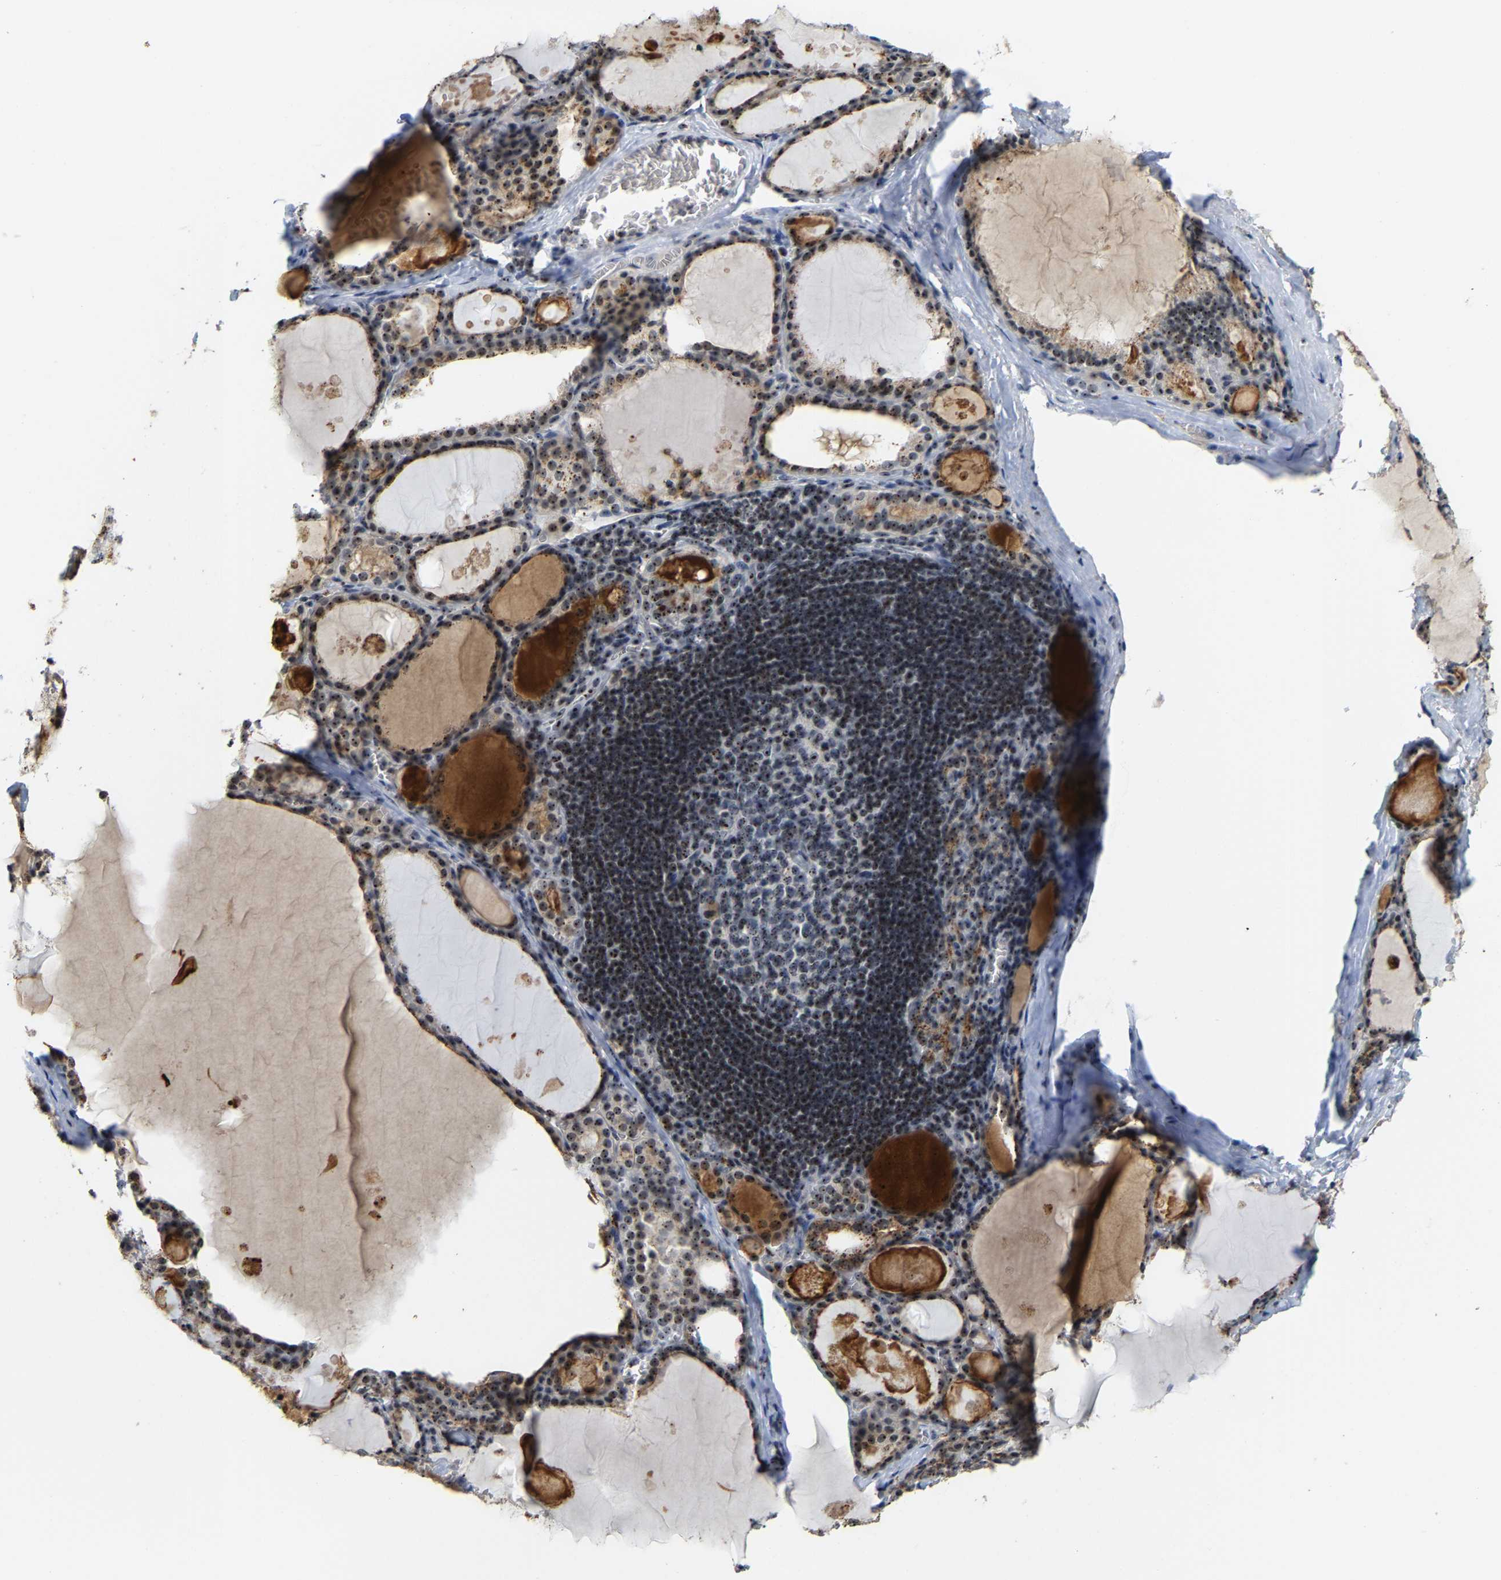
{"staining": {"intensity": "moderate", "quantity": ">75%", "location": "cytoplasmic/membranous,nuclear"}, "tissue": "thyroid gland", "cell_type": "Glandular cells", "image_type": "normal", "snomed": [{"axis": "morphology", "description": "Normal tissue, NOS"}, {"axis": "topography", "description": "Thyroid gland"}], "caption": "Human thyroid gland stained for a protein (brown) demonstrates moderate cytoplasmic/membranous,nuclear positive positivity in about >75% of glandular cells.", "gene": "NOP58", "patient": {"sex": "male", "age": 56}}